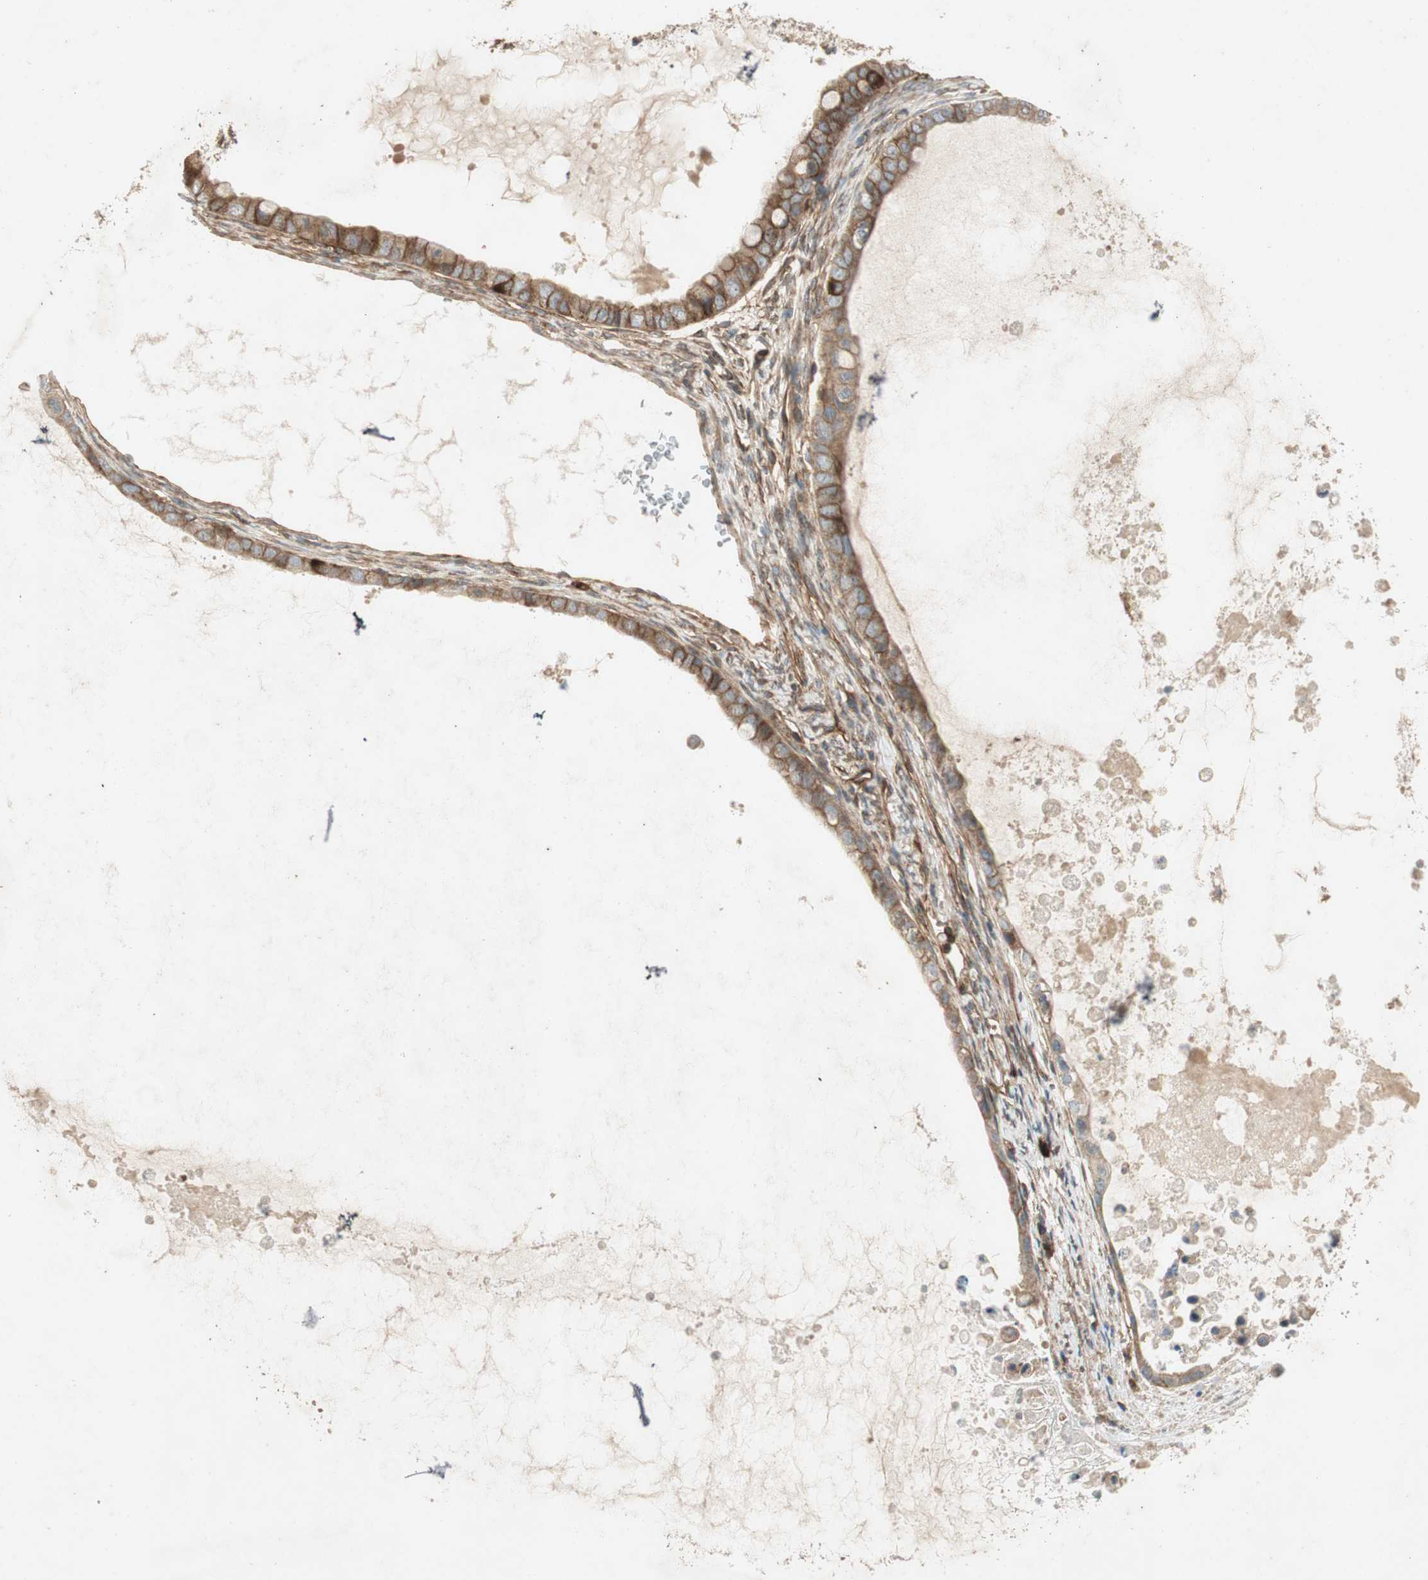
{"staining": {"intensity": "moderate", "quantity": ">75%", "location": "cytoplasmic/membranous"}, "tissue": "ovarian cancer", "cell_type": "Tumor cells", "image_type": "cancer", "snomed": [{"axis": "morphology", "description": "Cystadenocarcinoma, mucinous, NOS"}, {"axis": "topography", "description": "Ovary"}], "caption": "Tumor cells reveal moderate cytoplasmic/membranous staining in approximately >75% of cells in ovarian cancer (mucinous cystadenocarcinoma). The protein is stained brown, and the nuclei are stained in blue (DAB (3,3'-diaminobenzidine) IHC with brightfield microscopy, high magnification).", "gene": "BTN3A3", "patient": {"sex": "female", "age": 80}}